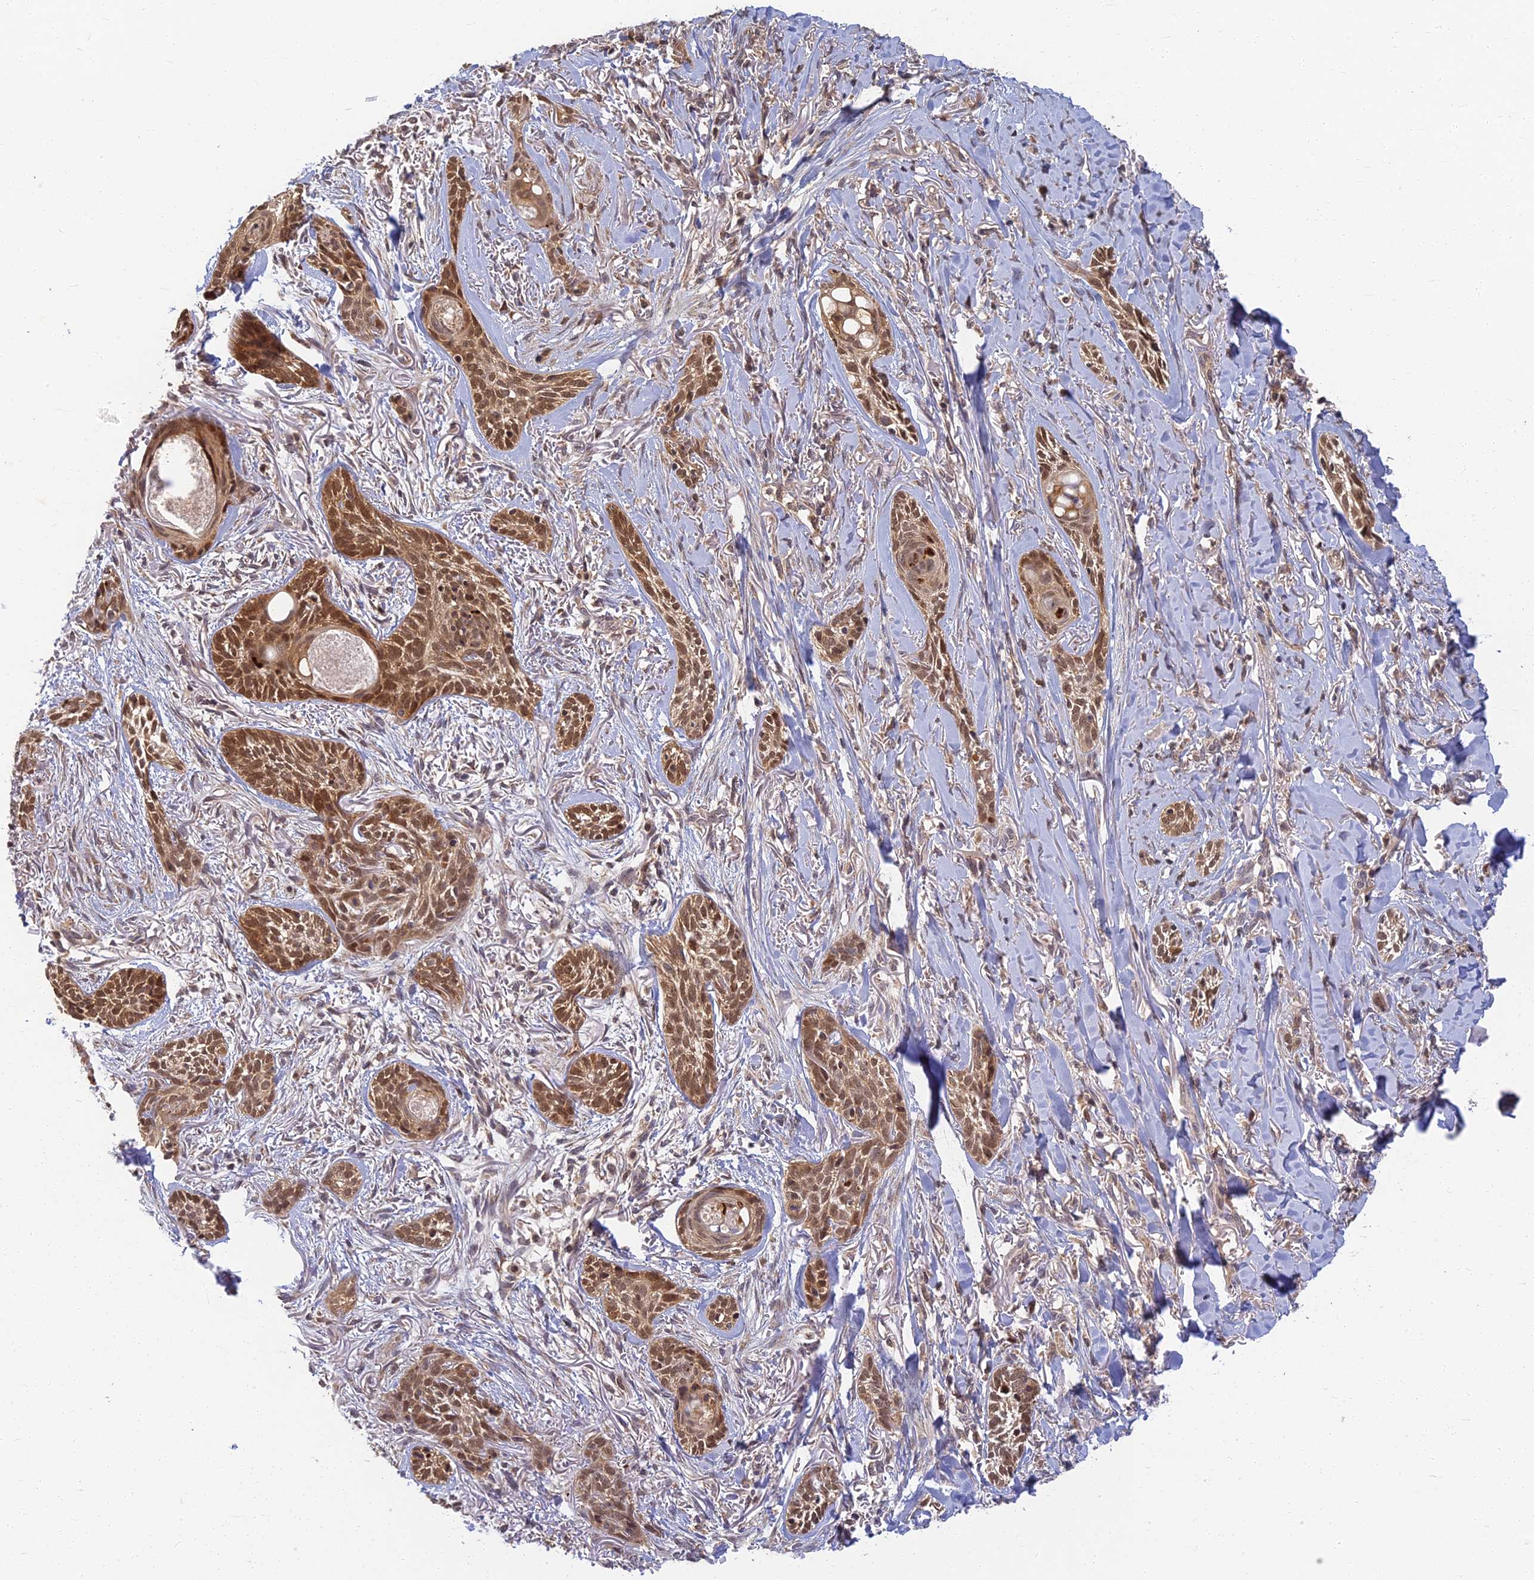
{"staining": {"intensity": "moderate", "quantity": ">75%", "location": "cytoplasmic/membranous"}, "tissue": "skin cancer", "cell_type": "Tumor cells", "image_type": "cancer", "snomed": [{"axis": "morphology", "description": "Basal cell carcinoma"}, {"axis": "topography", "description": "Skin"}], "caption": "Basal cell carcinoma (skin) tissue displays moderate cytoplasmic/membranous expression in approximately >75% of tumor cells, visualized by immunohistochemistry.", "gene": "RGL3", "patient": {"sex": "female", "age": 59}}